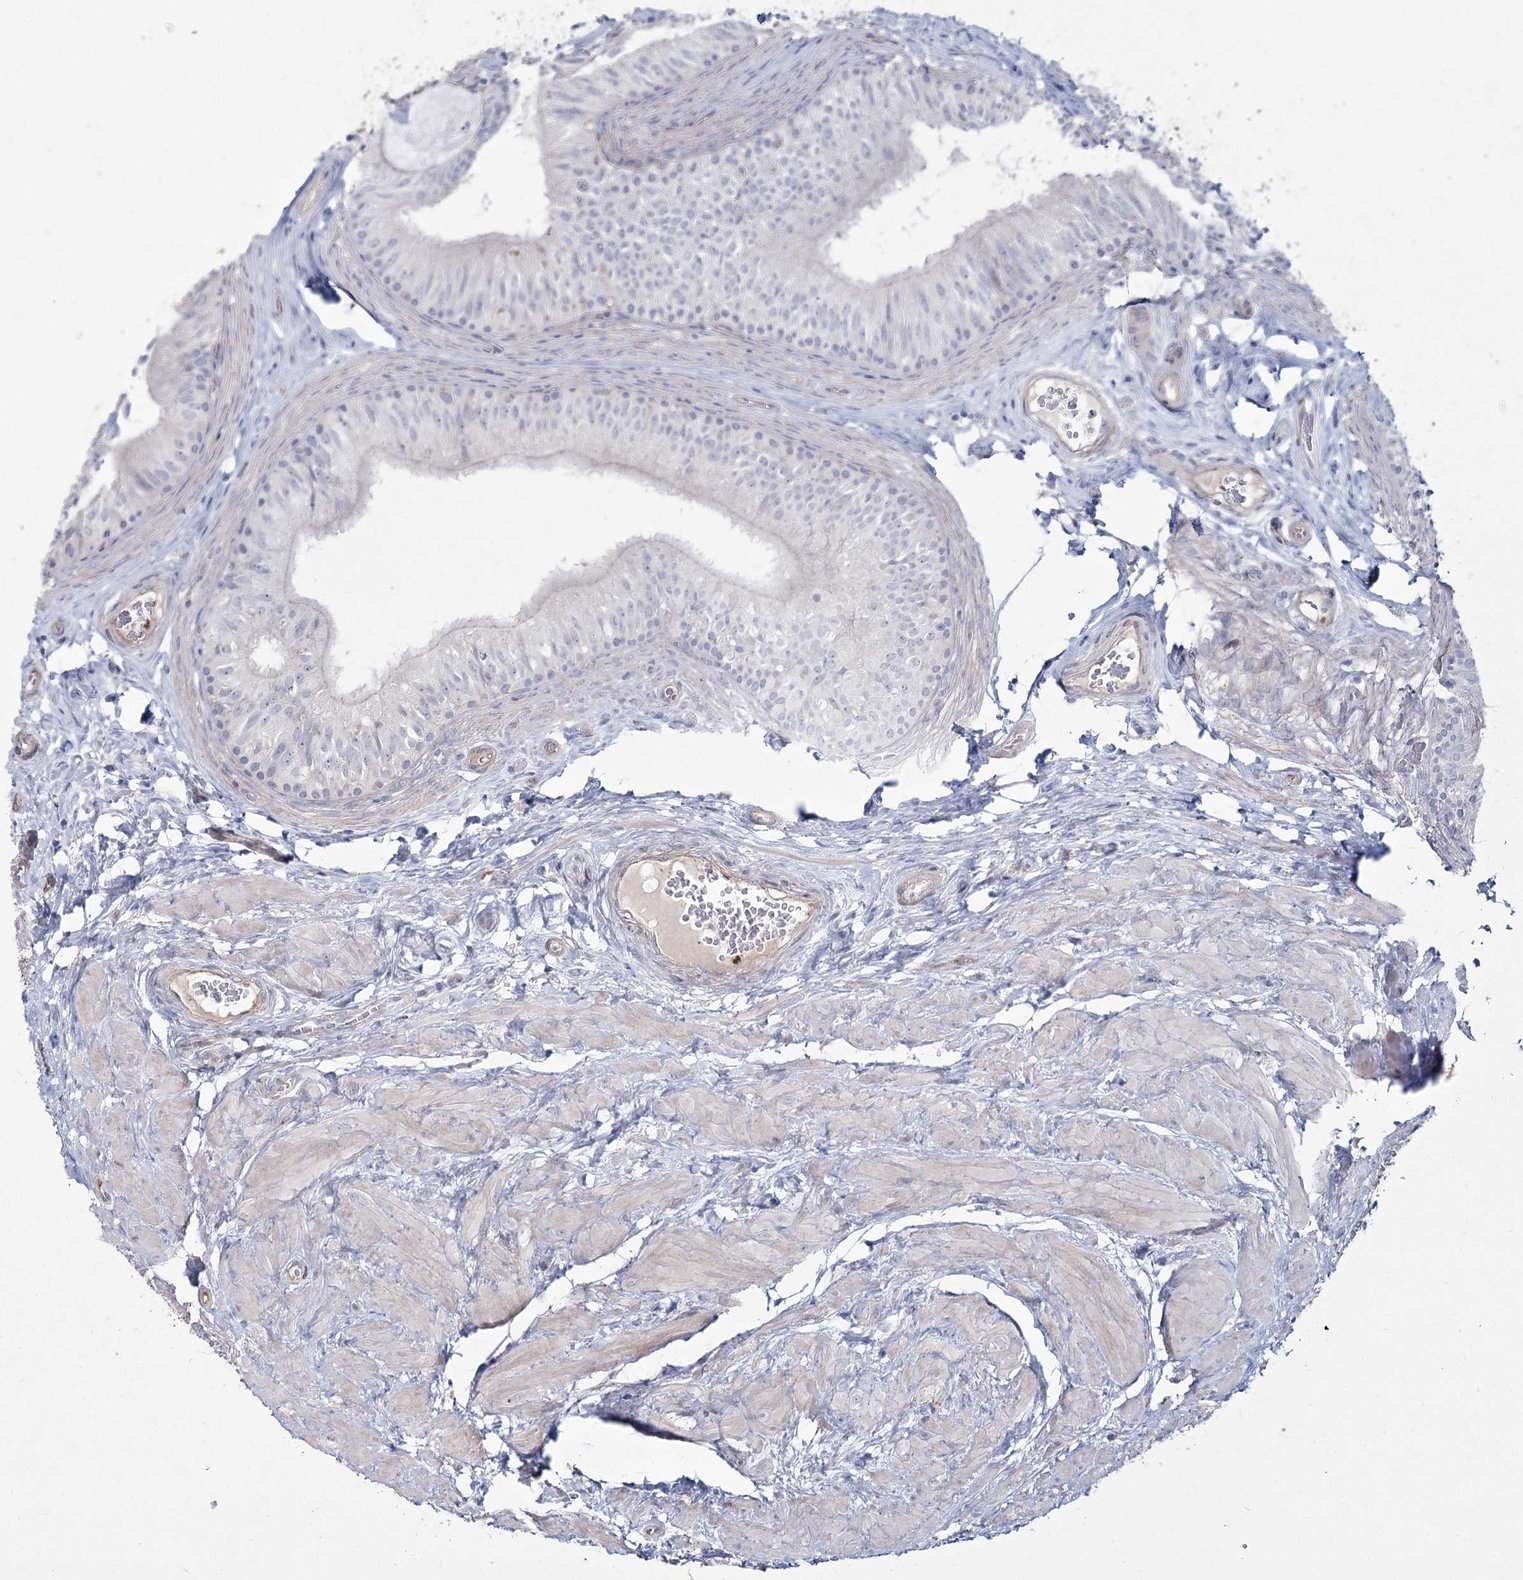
{"staining": {"intensity": "moderate", "quantity": "<25%", "location": "cytoplasmic/membranous"}, "tissue": "epididymis", "cell_type": "Glandular cells", "image_type": "normal", "snomed": [{"axis": "morphology", "description": "Normal tissue, NOS"}, {"axis": "topography", "description": "Epididymis"}], "caption": "Immunohistochemical staining of benign human epididymis exhibits moderate cytoplasmic/membranous protein staining in approximately <25% of glandular cells. The staining is performed using DAB (3,3'-diaminobenzidine) brown chromogen to label protein expression. The nuclei are counter-stained blue using hematoxylin.", "gene": "ME3", "patient": {"sex": "male", "age": 46}}